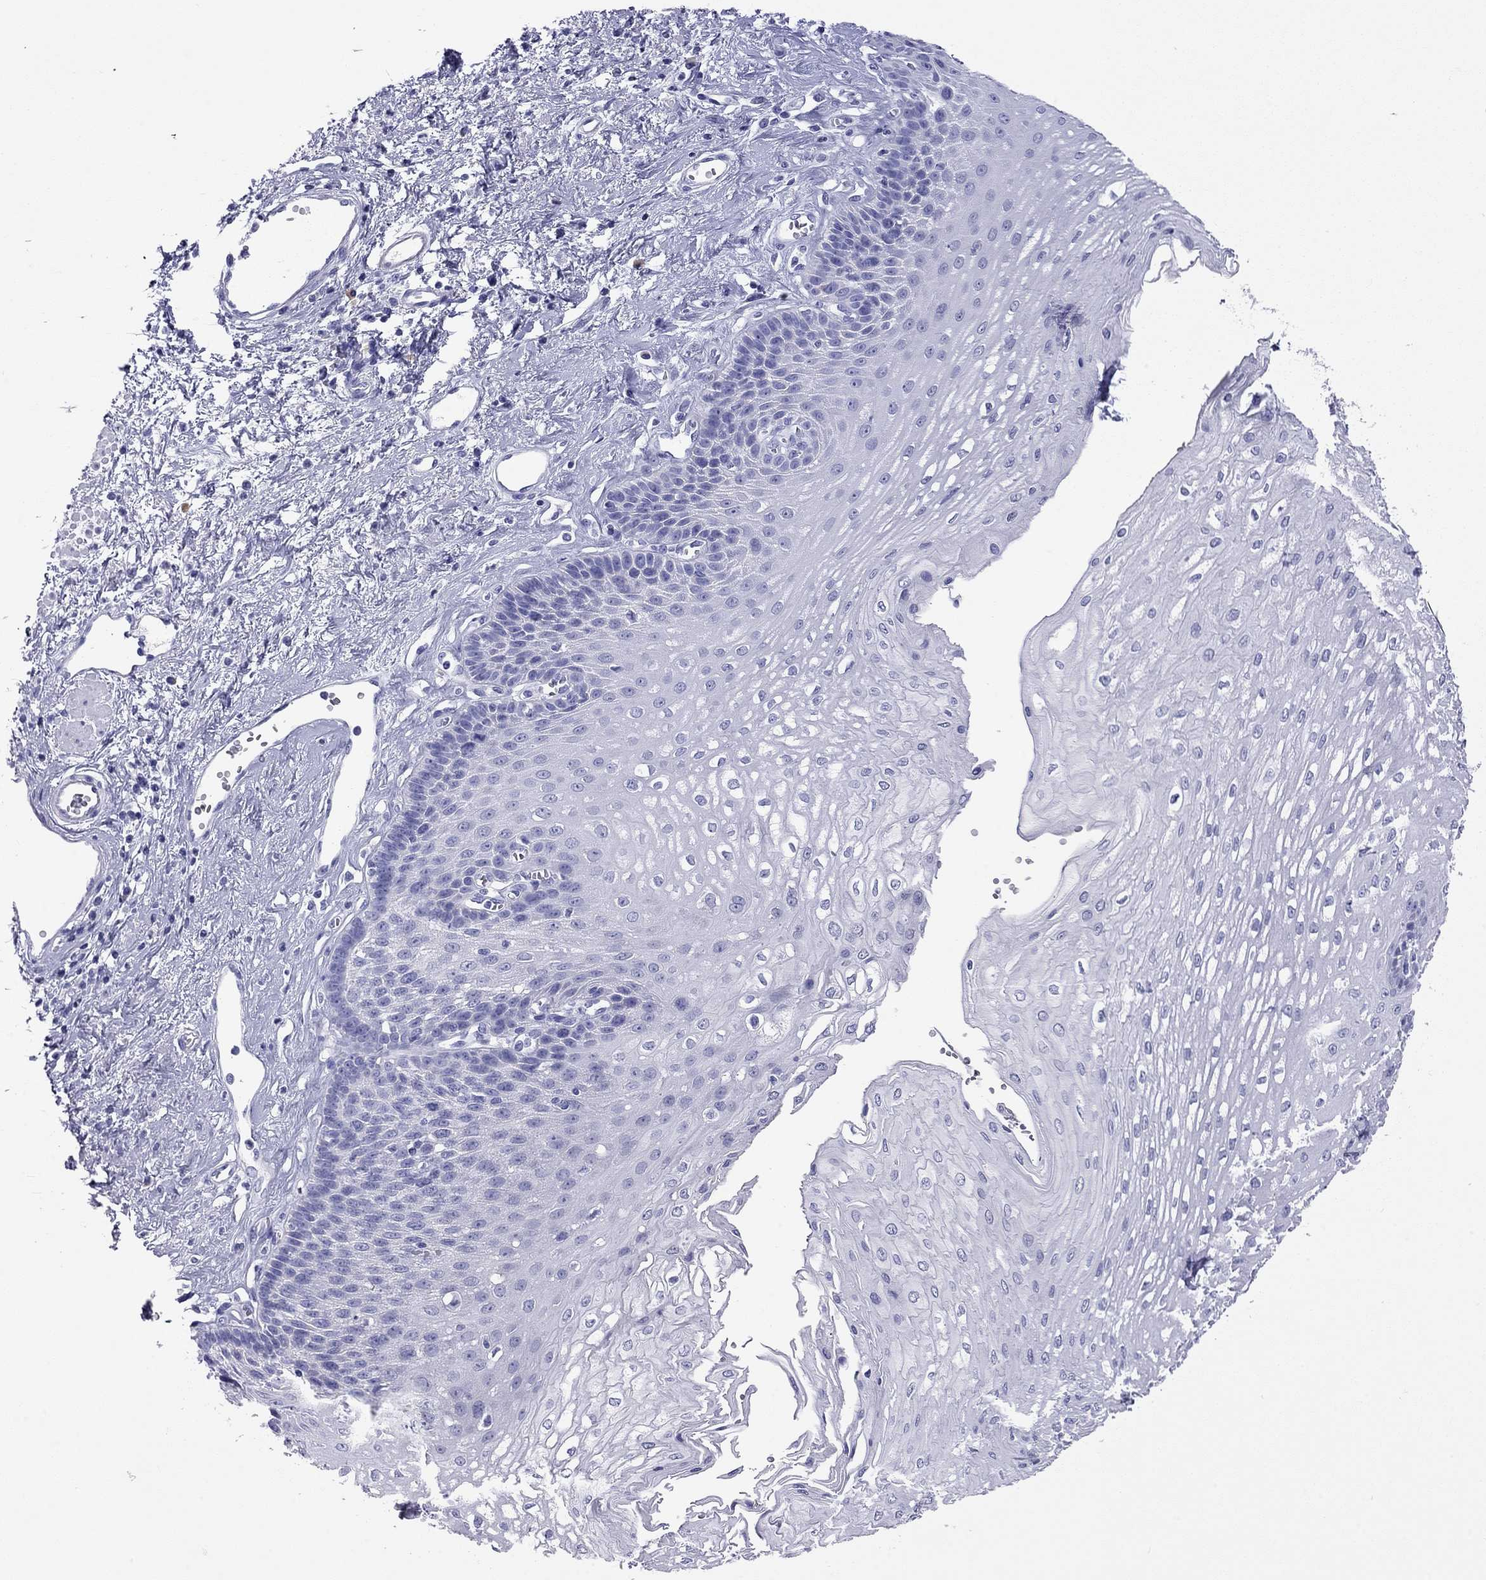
{"staining": {"intensity": "negative", "quantity": "none", "location": "none"}, "tissue": "esophagus", "cell_type": "Squamous epithelial cells", "image_type": "normal", "snomed": [{"axis": "morphology", "description": "Normal tissue, NOS"}, {"axis": "topography", "description": "Esophagus"}], "caption": "The IHC image has no significant staining in squamous epithelial cells of esophagus. (DAB immunohistochemistry (IHC), high magnification).", "gene": "DPY19L2", "patient": {"sex": "female", "age": 62}}